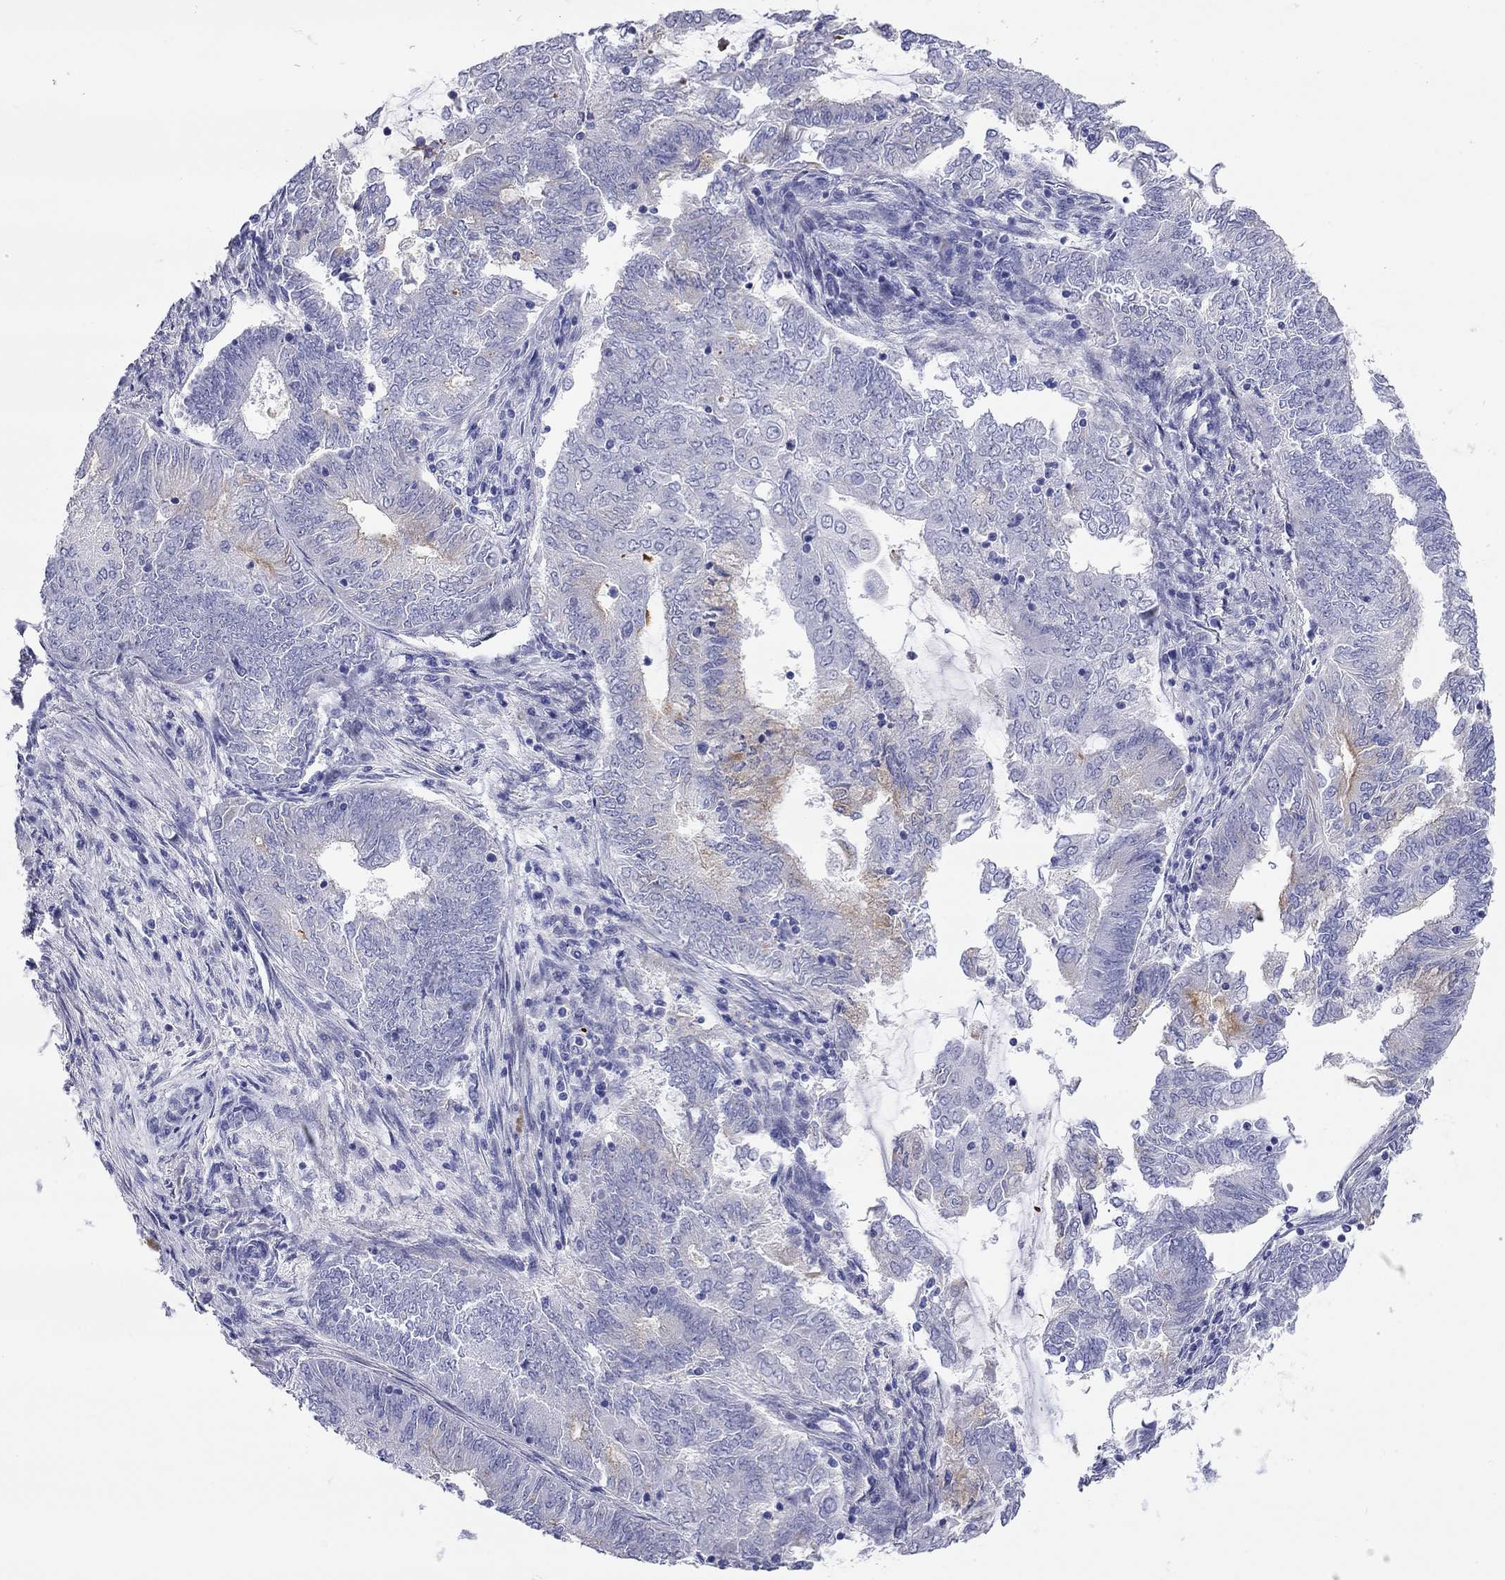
{"staining": {"intensity": "weak", "quantity": "<25%", "location": "cytoplasmic/membranous"}, "tissue": "endometrial cancer", "cell_type": "Tumor cells", "image_type": "cancer", "snomed": [{"axis": "morphology", "description": "Adenocarcinoma, NOS"}, {"axis": "topography", "description": "Endometrium"}], "caption": "IHC image of endometrial cancer stained for a protein (brown), which displays no expression in tumor cells. (DAB (3,3'-diaminobenzidine) IHC visualized using brightfield microscopy, high magnification).", "gene": "CMYA5", "patient": {"sex": "female", "age": 62}}